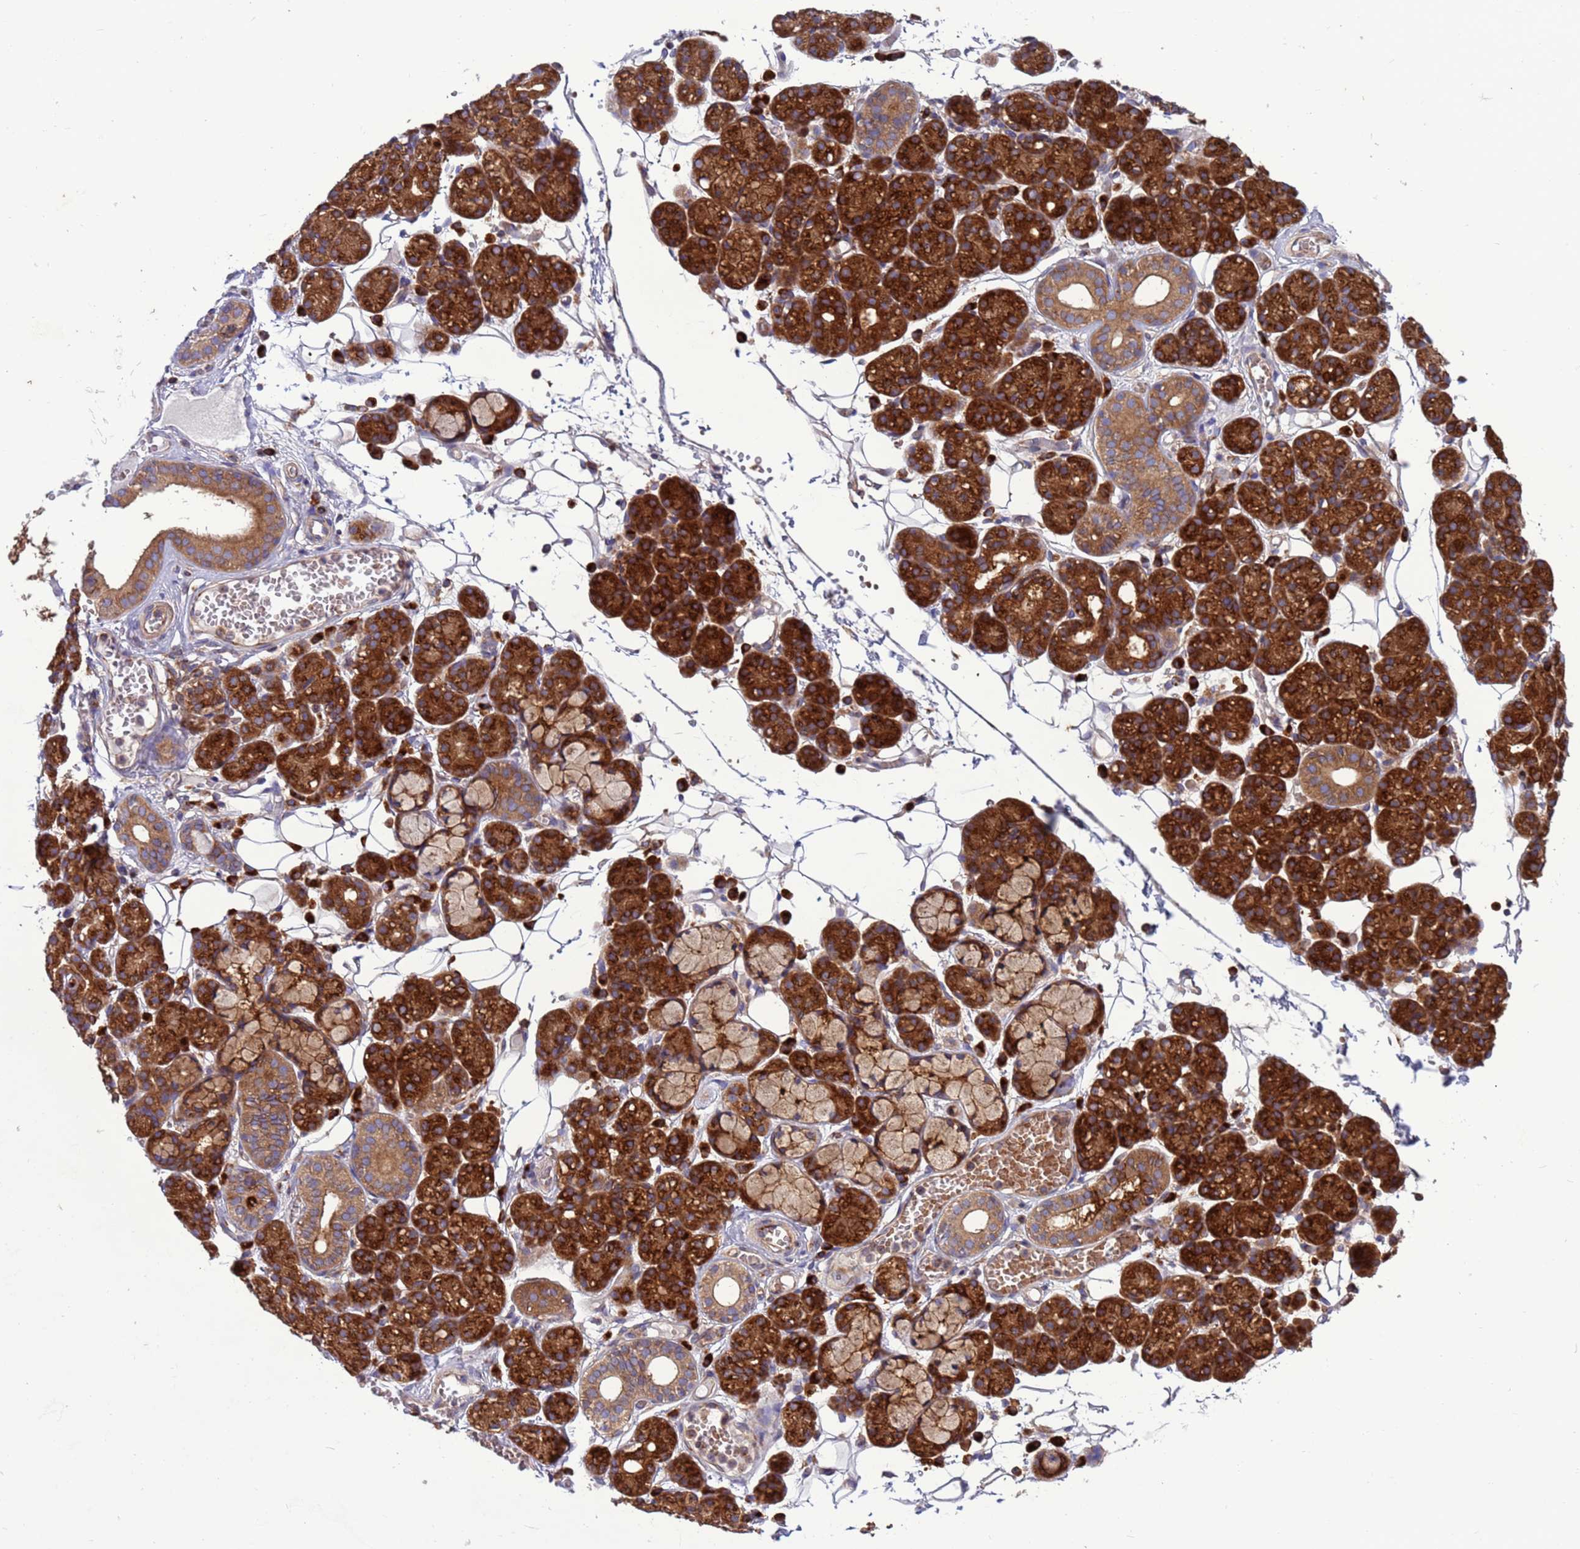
{"staining": {"intensity": "strong", "quantity": ">75%", "location": "cytoplasmic/membranous"}, "tissue": "salivary gland", "cell_type": "Glandular cells", "image_type": "normal", "snomed": [{"axis": "morphology", "description": "Normal tissue, NOS"}, {"axis": "topography", "description": "Salivary gland"}], "caption": "IHC photomicrograph of normal salivary gland: human salivary gland stained using immunohistochemistry (IHC) displays high levels of strong protein expression localized specifically in the cytoplasmic/membranous of glandular cells, appearing as a cytoplasmic/membranous brown color.", "gene": "ZC3HAV1", "patient": {"sex": "male", "age": 63}}